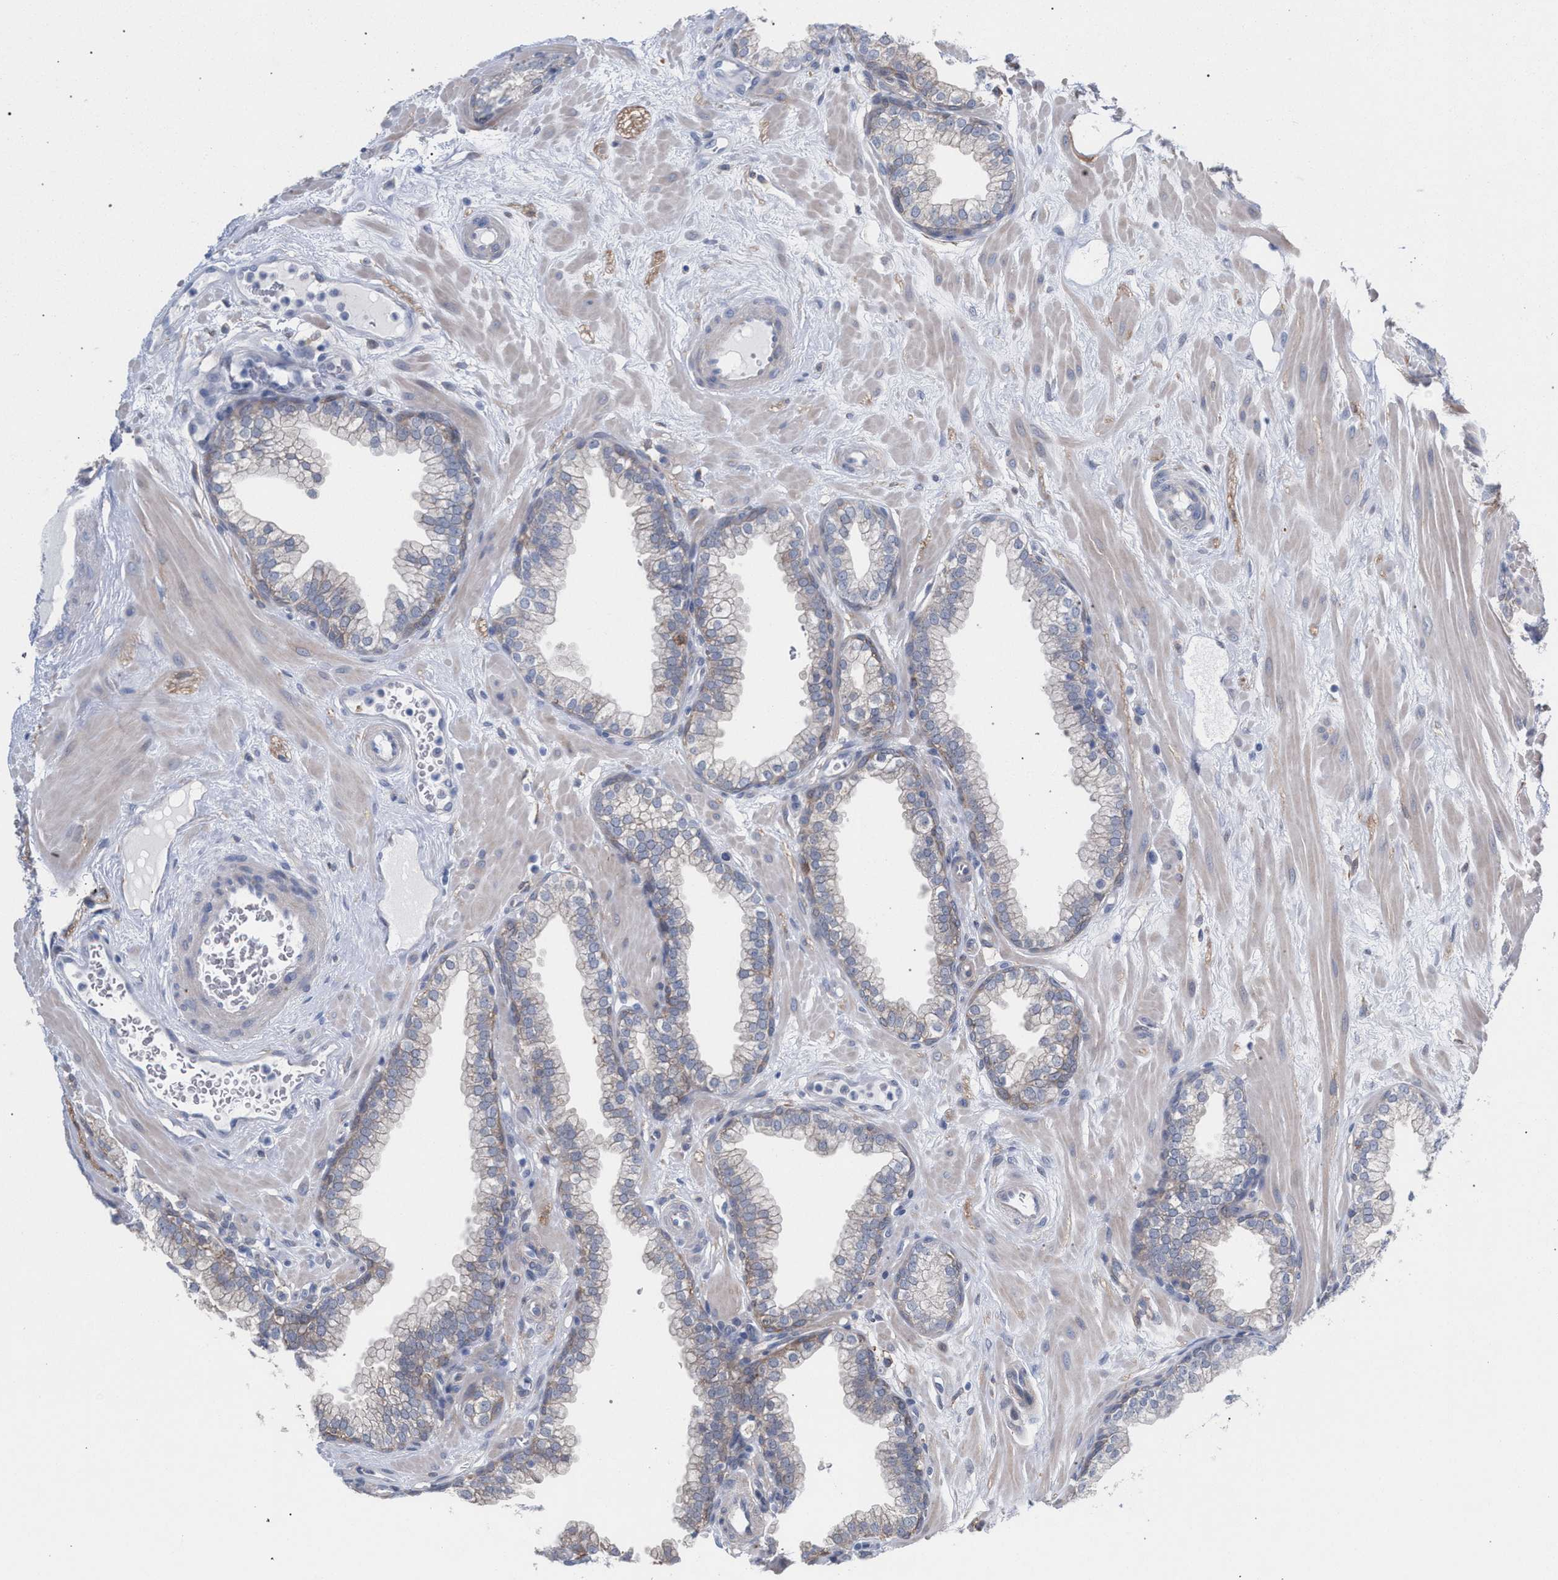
{"staining": {"intensity": "weak", "quantity": "25%-75%", "location": "cytoplasmic/membranous"}, "tissue": "prostate", "cell_type": "Glandular cells", "image_type": "normal", "snomed": [{"axis": "morphology", "description": "Normal tissue, NOS"}, {"axis": "morphology", "description": "Urothelial carcinoma, Low grade"}, {"axis": "topography", "description": "Urinary bladder"}, {"axis": "topography", "description": "Prostate"}], "caption": "The photomicrograph reveals staining of normal prostate, revealing weak cytoplasmic/membranous protein expression (brown color) within glandular cells.", "gene": "FHOD3", "patient": {"sex": "male", "age": 60}}